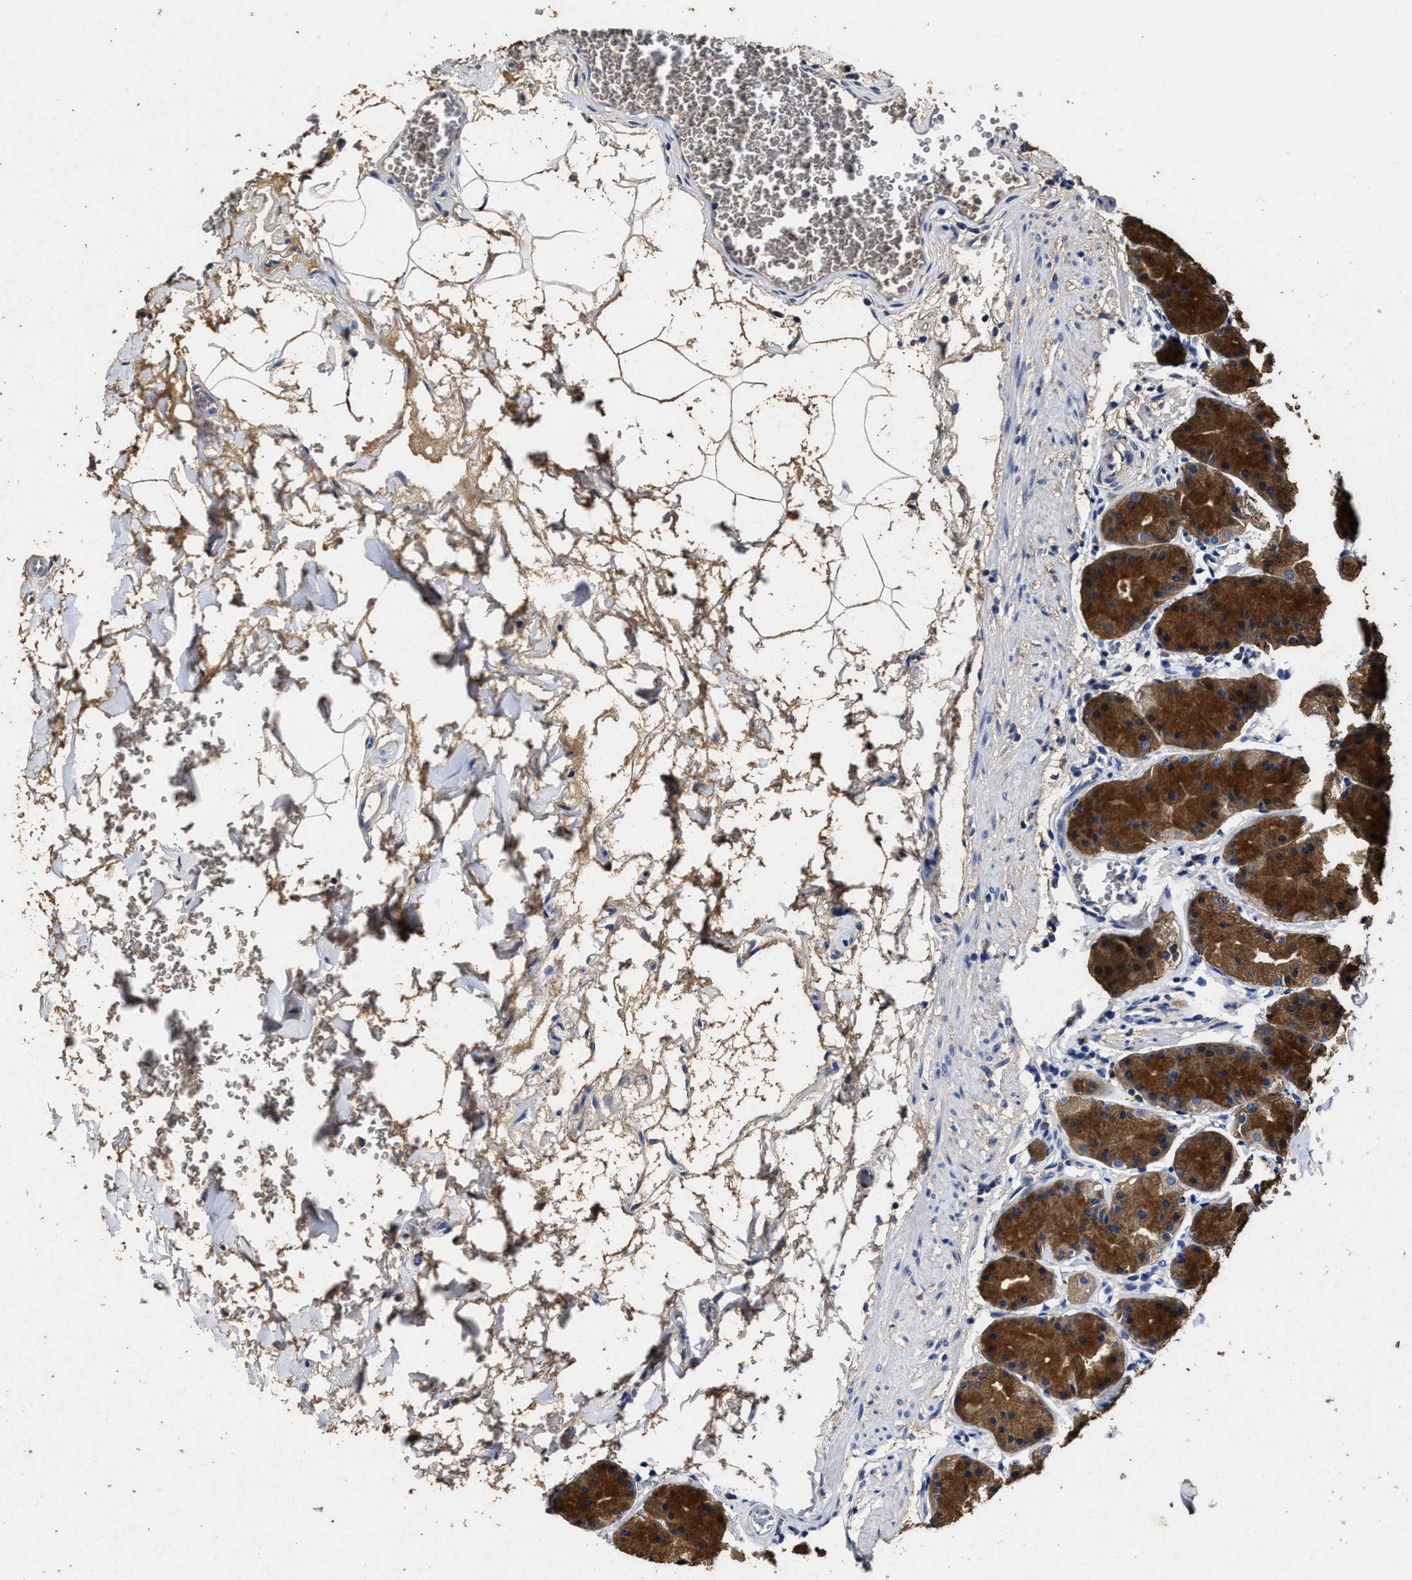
{"staining": {"intensity": "strong", "quantity": ">75%", "location": "cytoplasmic/membranous"}, "tissue": "stomach", "cell_type": "Glandular cells", "image_type": "normal", "snomed": [{"axis": "morphology", "description": "Normal tissue, NOS"}, {"axis": "topography", "description": "Stomach"}], "caption": "Unremarkable stomach displays strong cytoplasmic/membranous staining in approximately >75% of glandular cells.", "gene": "PPM1K", "patient": {"sex": "male", "age": 42}}